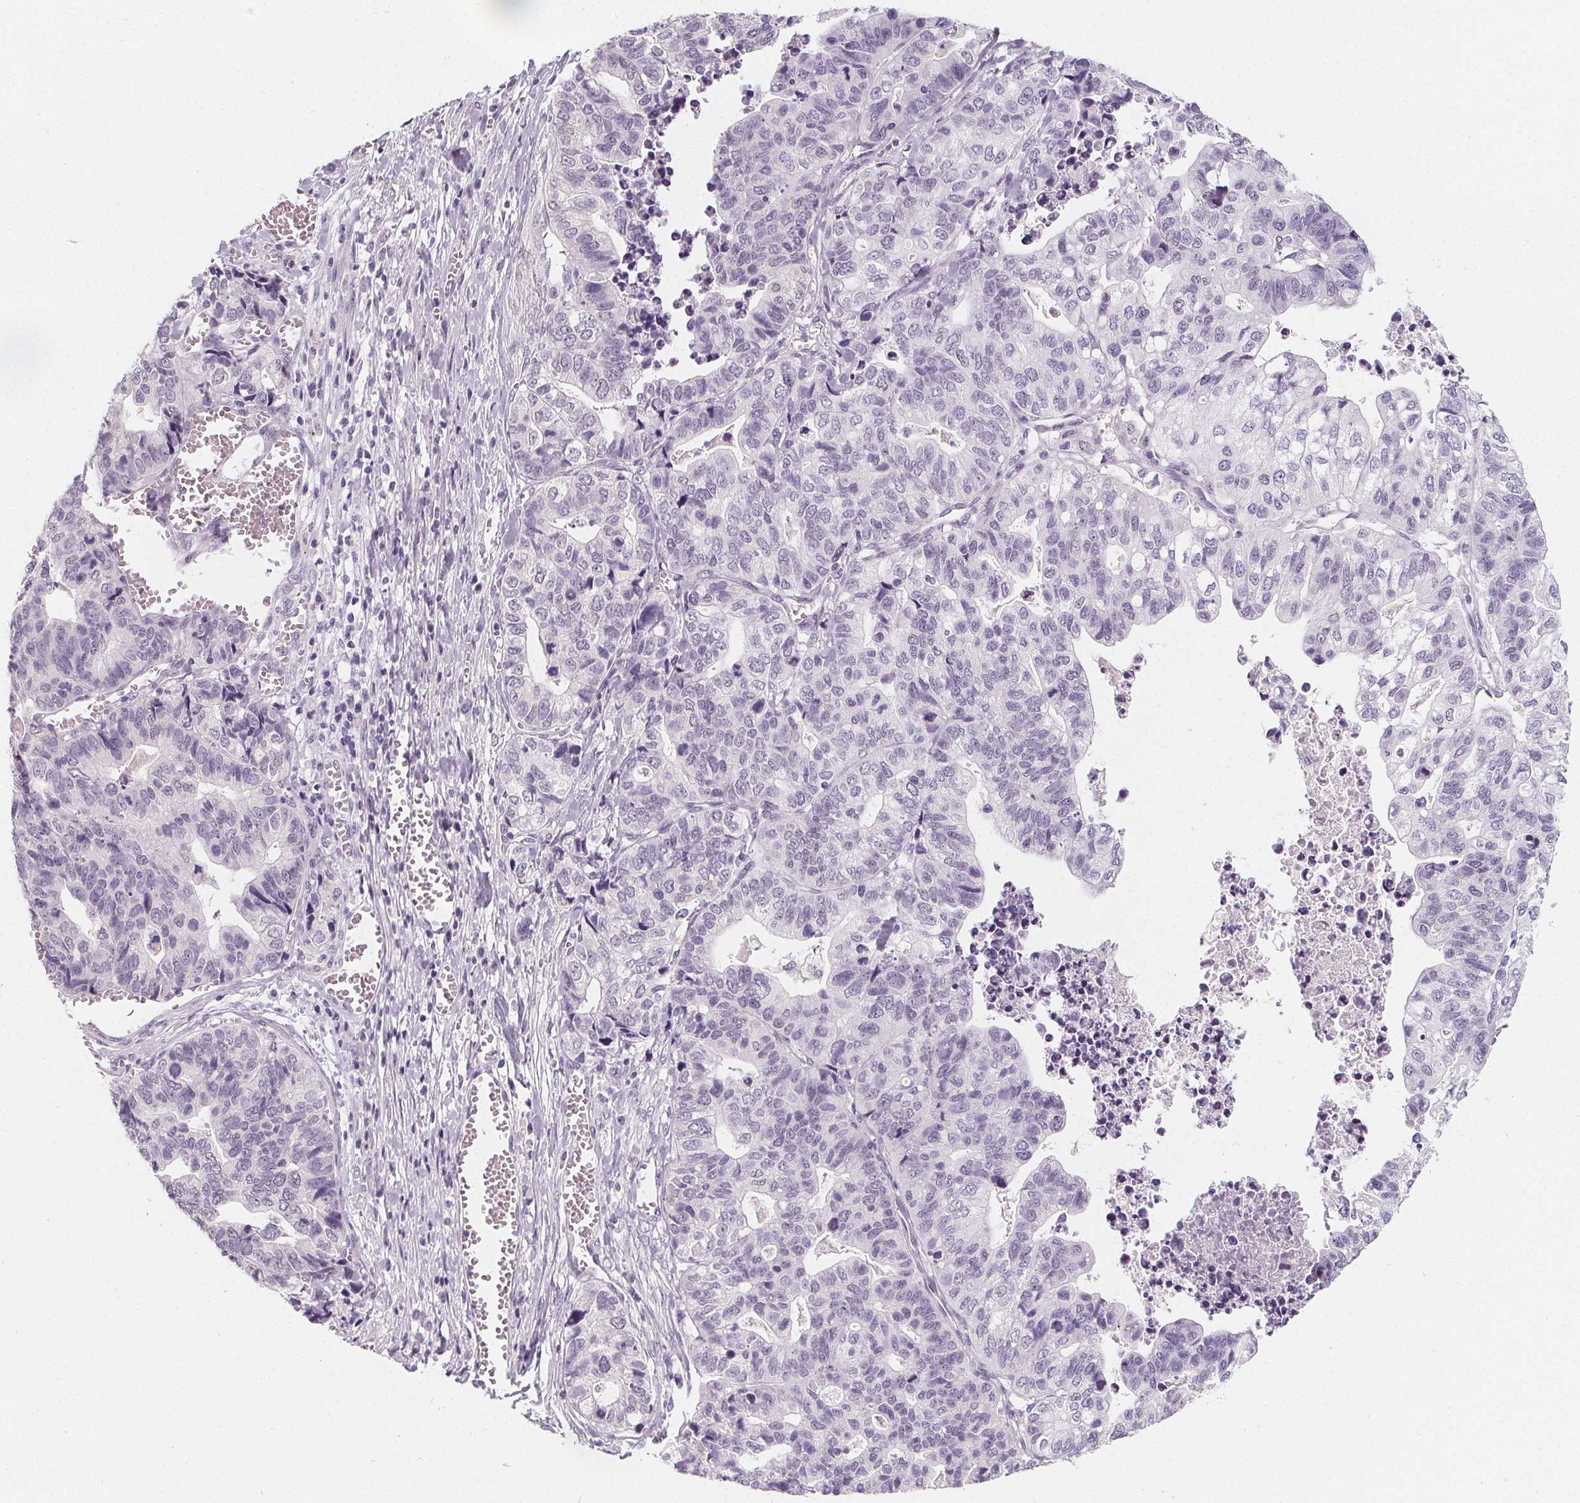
{"staining": {"intensity": "negative", "quantity": "none", "location": "none"}, "tissue": "stomach cancer", "cell_type": "Tumor cells", "image_type": "cancer", "snomed": [{"axis": "morphology", "description": "Adenocarcinoma, NOS"}, {"axis": "topography", "description": "Stomach, upper"}], "caption": "DAB immunohistochemical staining of human stomach cancer demonstrates no significant staining in tumor cells. (Immunohistochemistry, brightfield microscopy, high magnification).", "gene": "DBX2", "patient": {"sex": "female", "age": 67}}